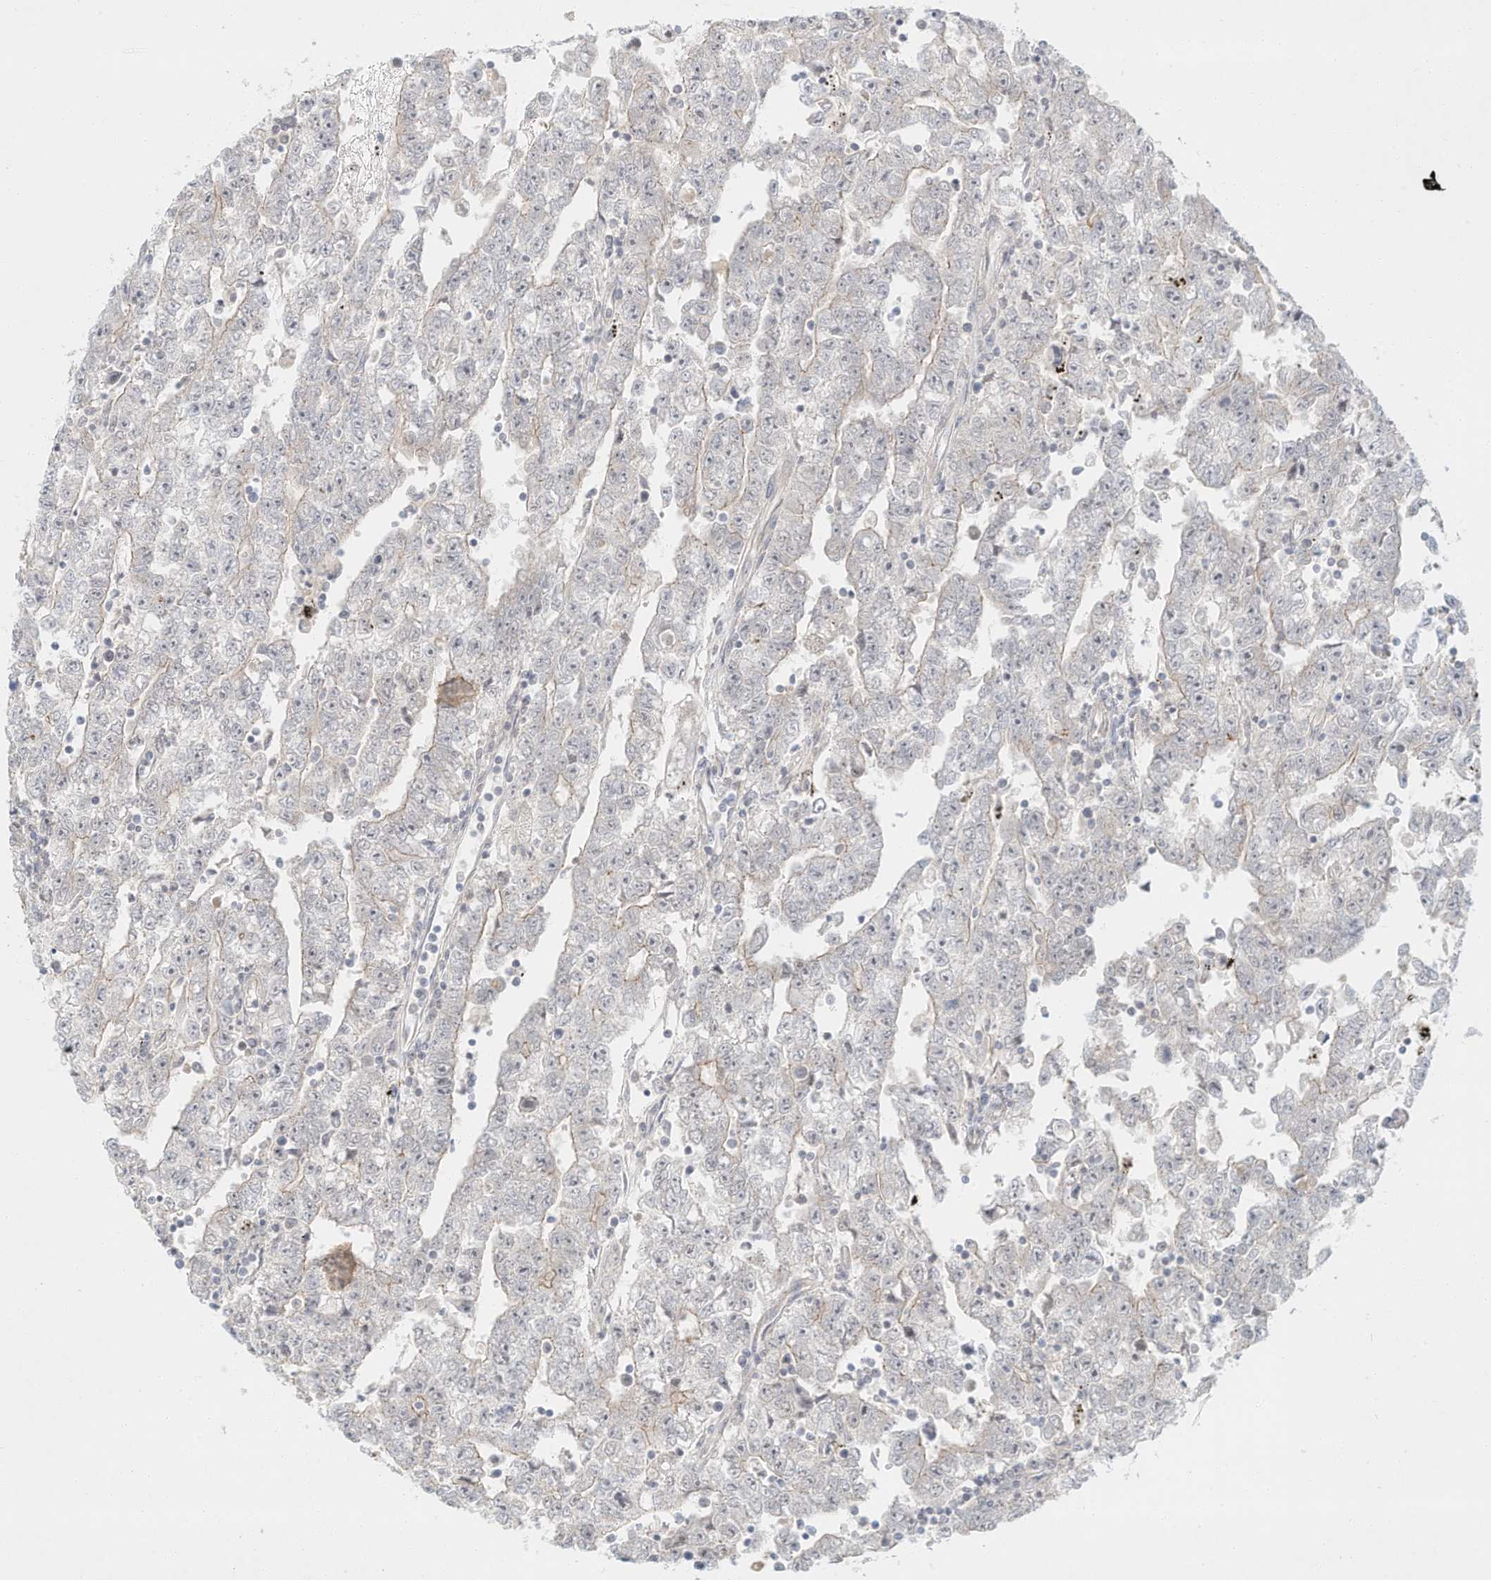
{"staining": {"intensity": "negative", "quantity": "none", "location": "none"}, "tissue": "testis cancer", "cell_type": "Tumor cells", "image_type": "cancer", "snomed": [{"axis": "morphology", "description": "Carcinoma, Embryonal, NOS"}, {"axis": "topography", "description": "Testis"}], "caption": "IHC histopathology image of human testis embryonal carcinoma stained for a protein (brown), which shows no staining in tumor cells.", "gene": "PAK6", "patient": {"sex": "male", "age": 25}}